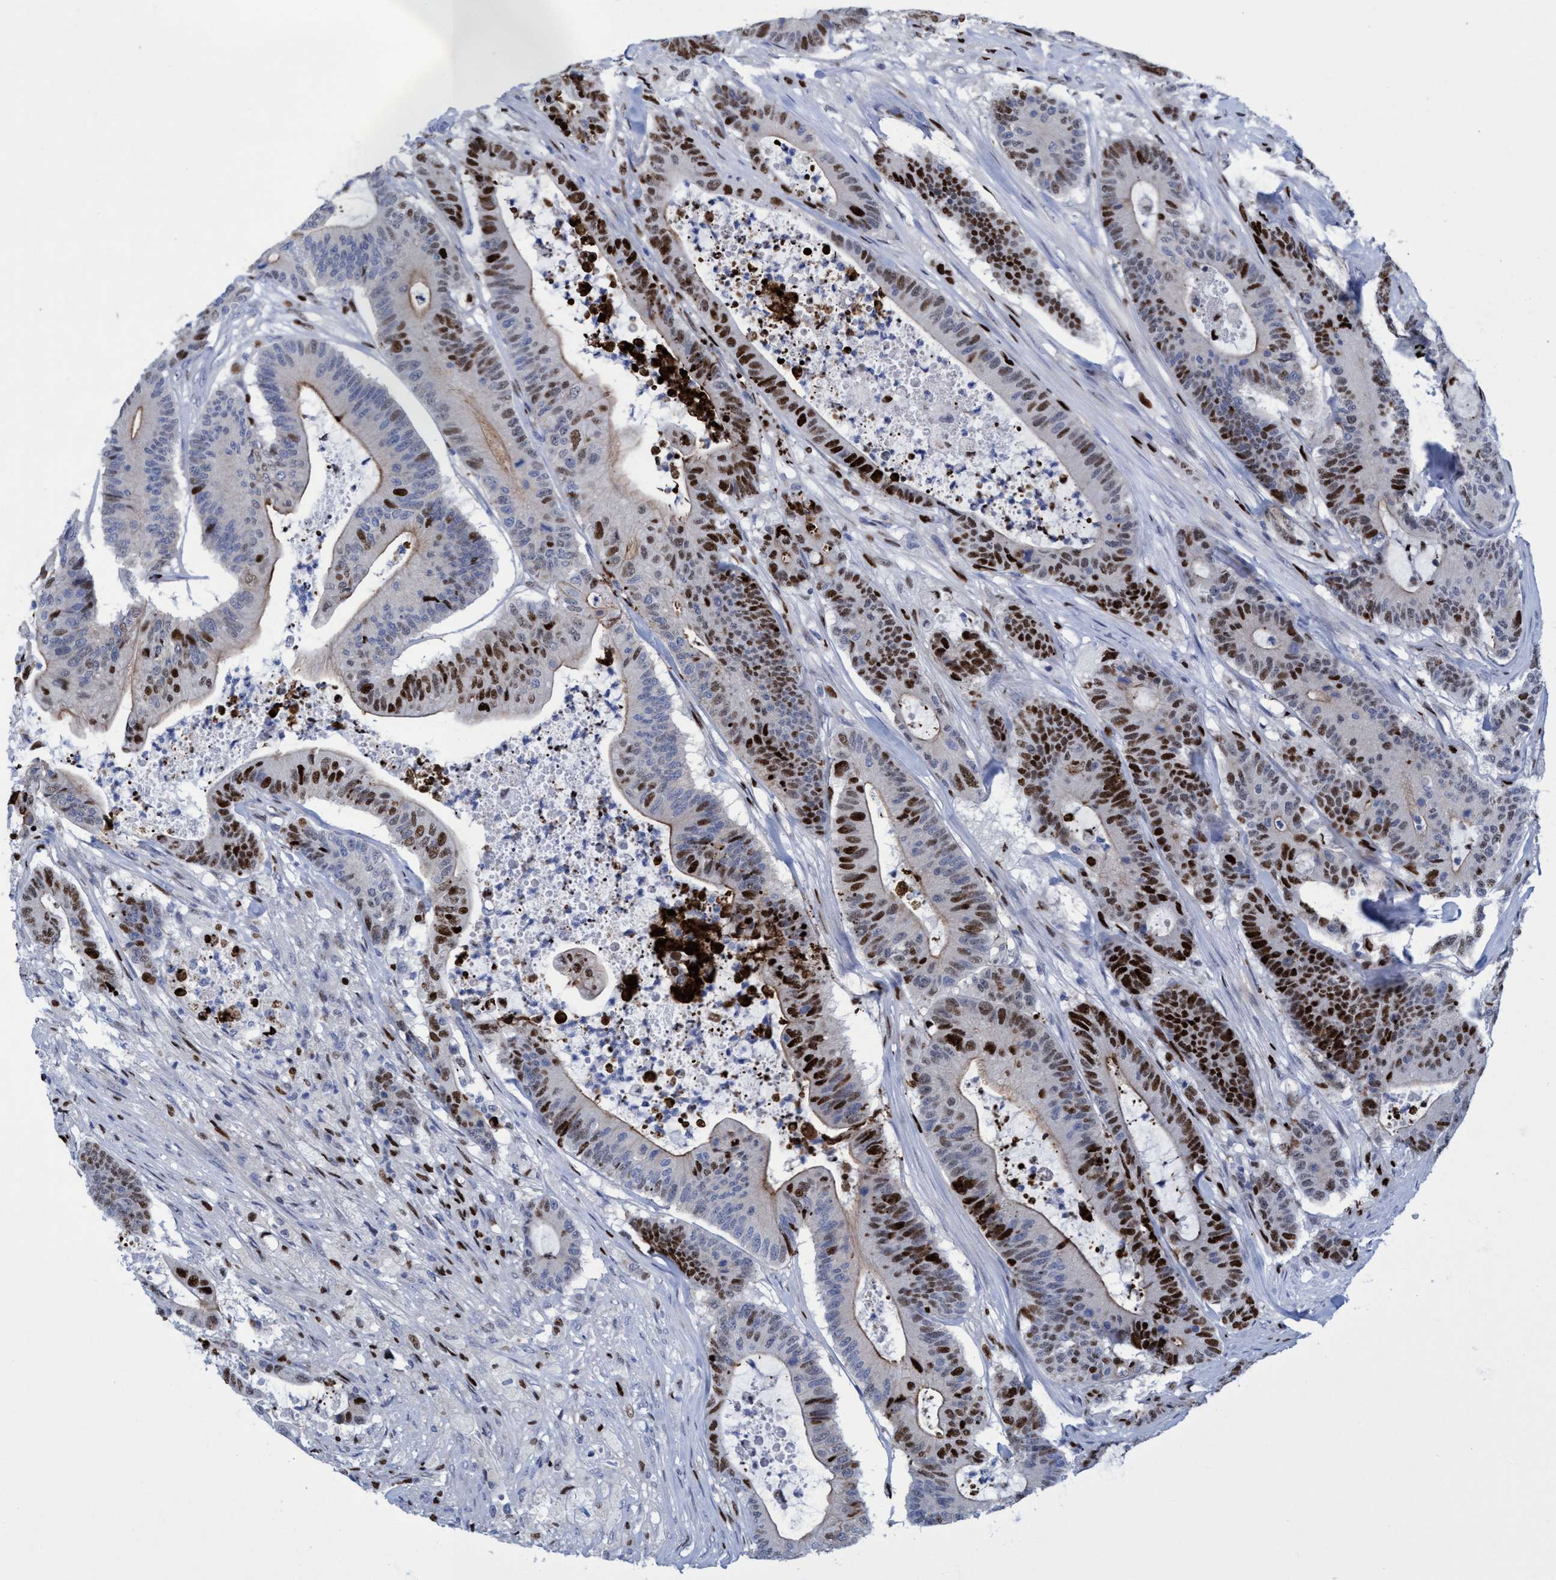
{"staining": {"intensity": "strong", "quantity": "25%-75%", "location": "nuclear"}, "tissue": "colorectal cancer", "cell_type": "Tumor cells", "image_type": "cancer", "snomed": [{"axis": "morphology", "description": "Adenocarcinoma, NOS"}, {"axis": "topography", "description": "Colon"}], "caption": "Human adenocarcinoma (colorectal) stained with a brown dye shows strong nuclear positive expression in approximately 25%-75% of tumor cells.", "gene": "R3HCC1", "patient": {"sex": "female", "age": 84}}